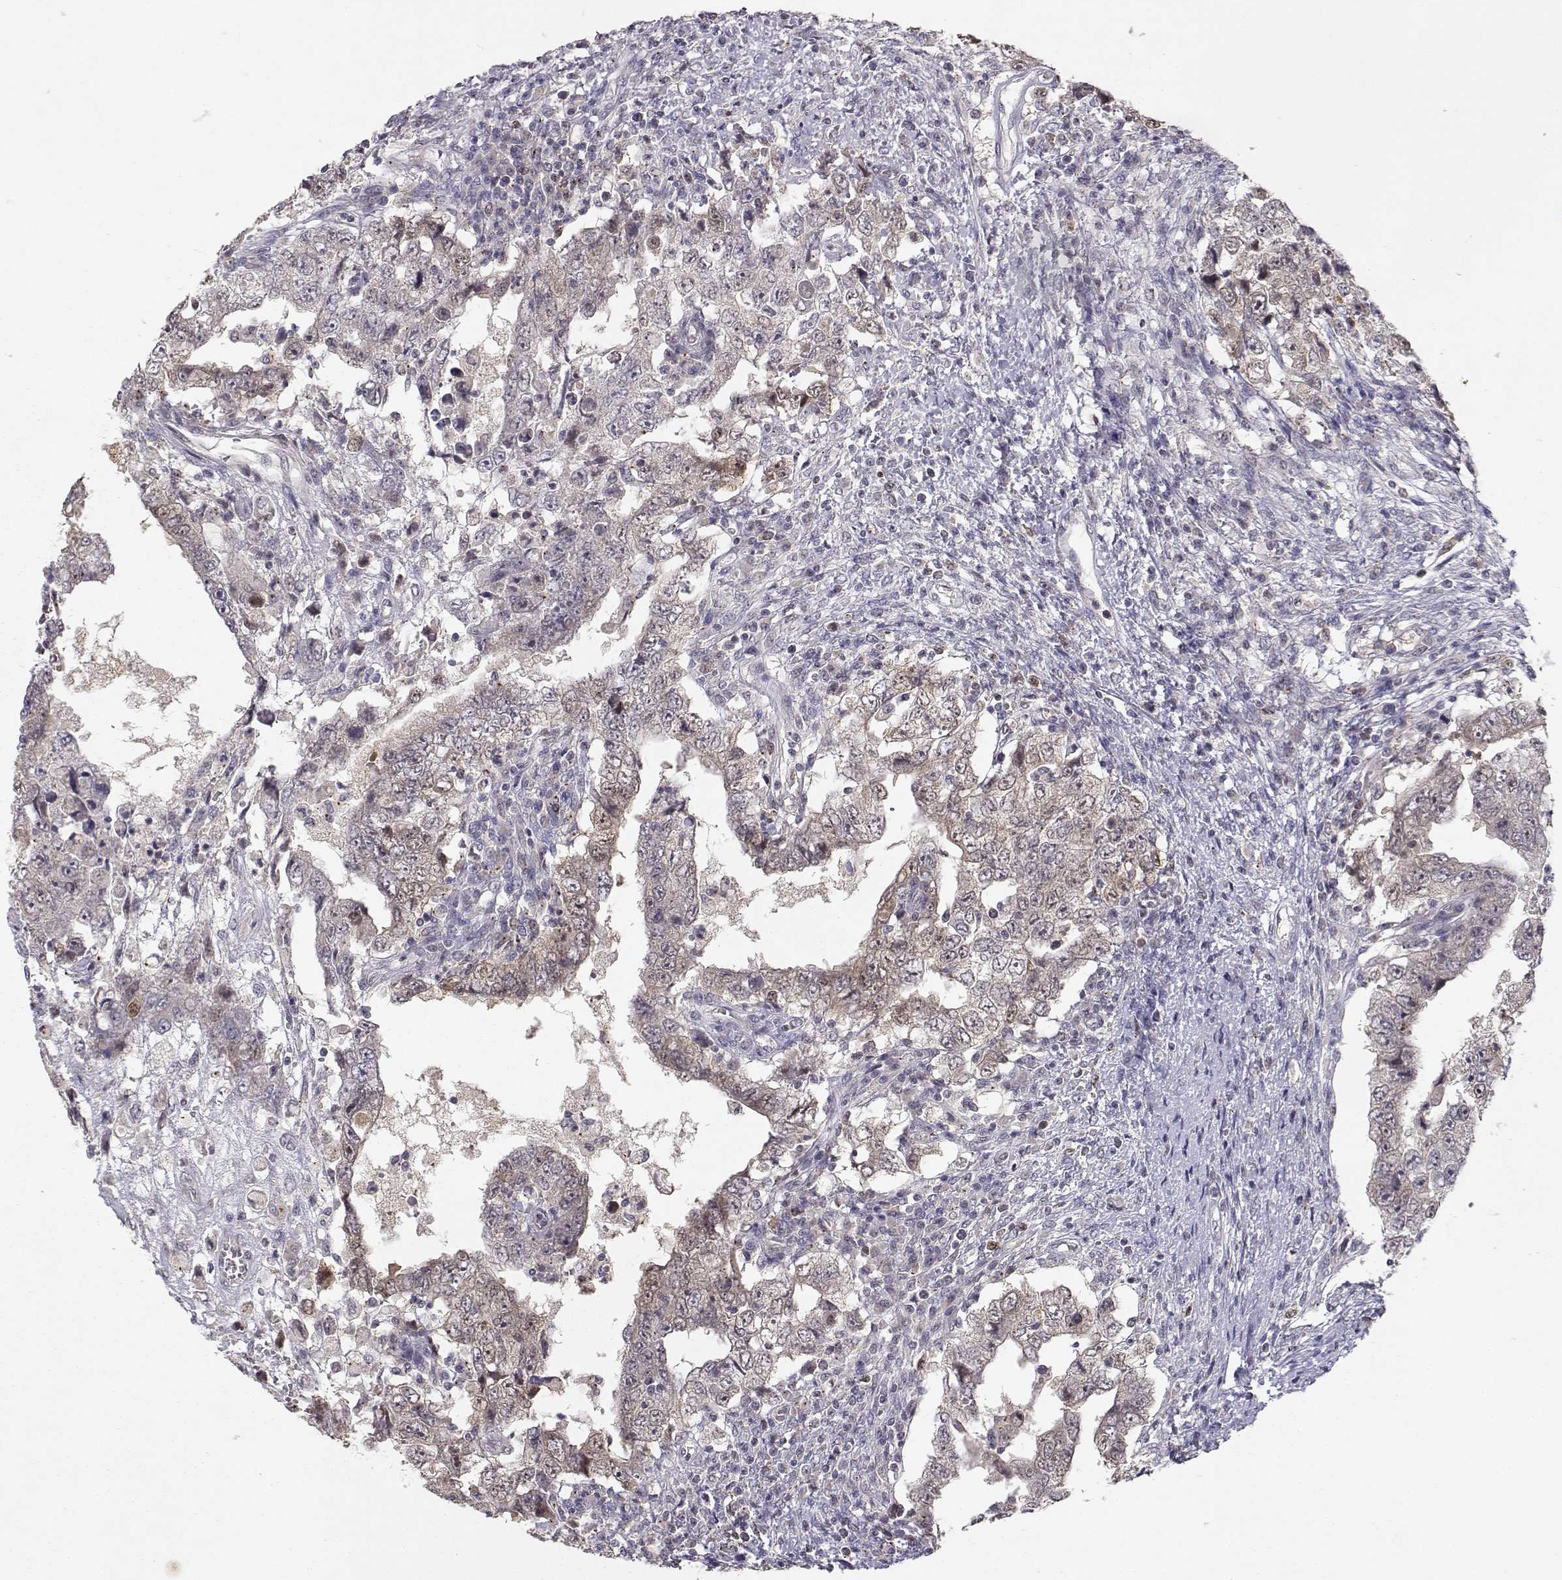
{"staining": {"intensity": "weak", "quantity": "25%-75%", "location": "cytoplasmic/membranous"}, "tissue": "testis cancer", "cell_type": "Tumor cells", "image_type": "cancer", "snomed": [{"axis": "morphology", "description": "Carcinoma, Embryonal, NOS"}, {"axis": "topography", "description": "Testis"}], "caption": "Testis cancer (embryonal carcinoma) was stained to show a protein in brown. There is low levels of weak cytoplasmic/membranous staining in approximately 25%-75% of tumor cells.", "gene": "RAD51", "patient": {"sex": "male", "age": 26}}